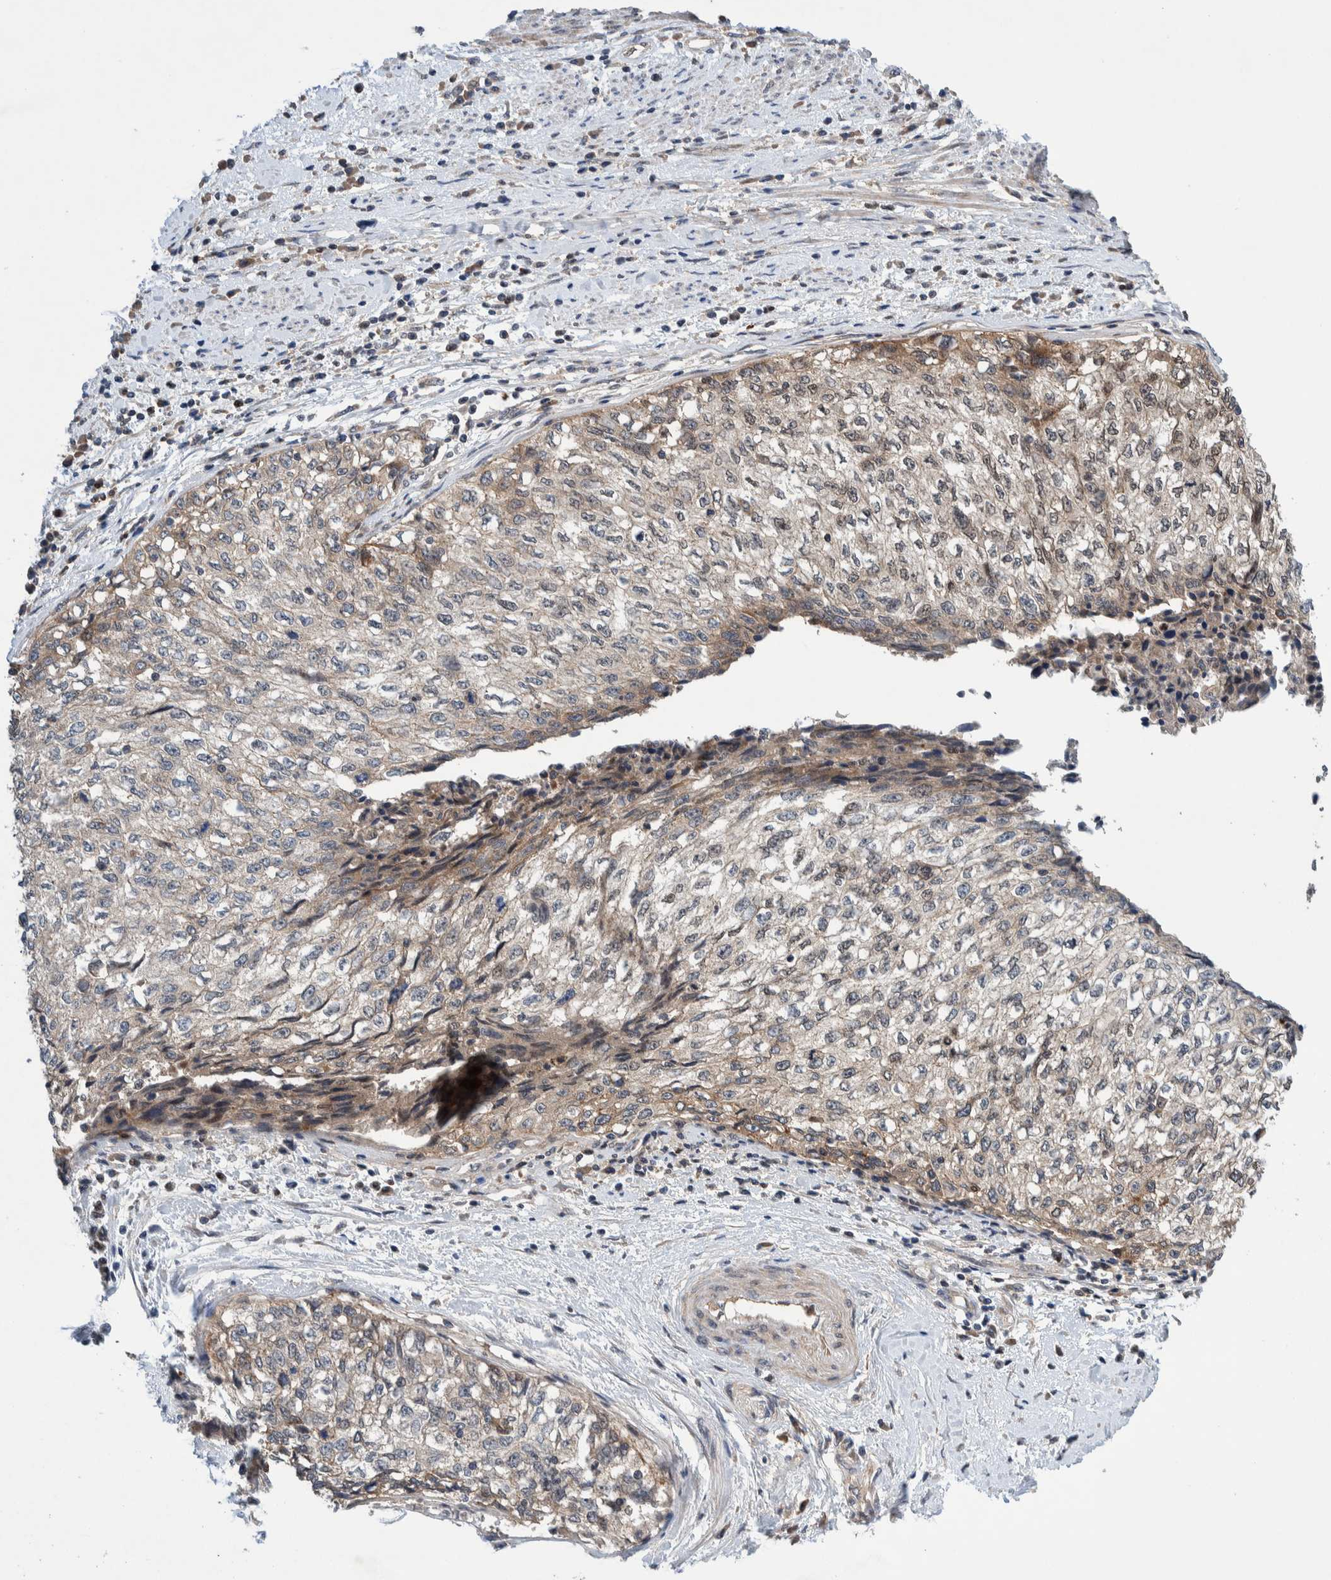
{"staining": {"intensity": "weak", "quantity": "25%-75%", "location": "cytoplasmic/membranous"}, "tissue": "cervical cancer", "cell_type": "Tumor cells", "image_type": "cancer", "snomed": [{"axis": "morphology", "description": "Squamous cell carcinoma, NOS"}, {"axis": "topography", "description": "Cervix"}], "caption": "Immunohistochemistry (IHC) of human squamous cell carcinoma (cervical) shows low levels of weak cytoplasmic/membranous staining in about 25%-75% of tumor cells.", "gene": "PIK3R6", "patient": {"sex": "female", "age": 57}}